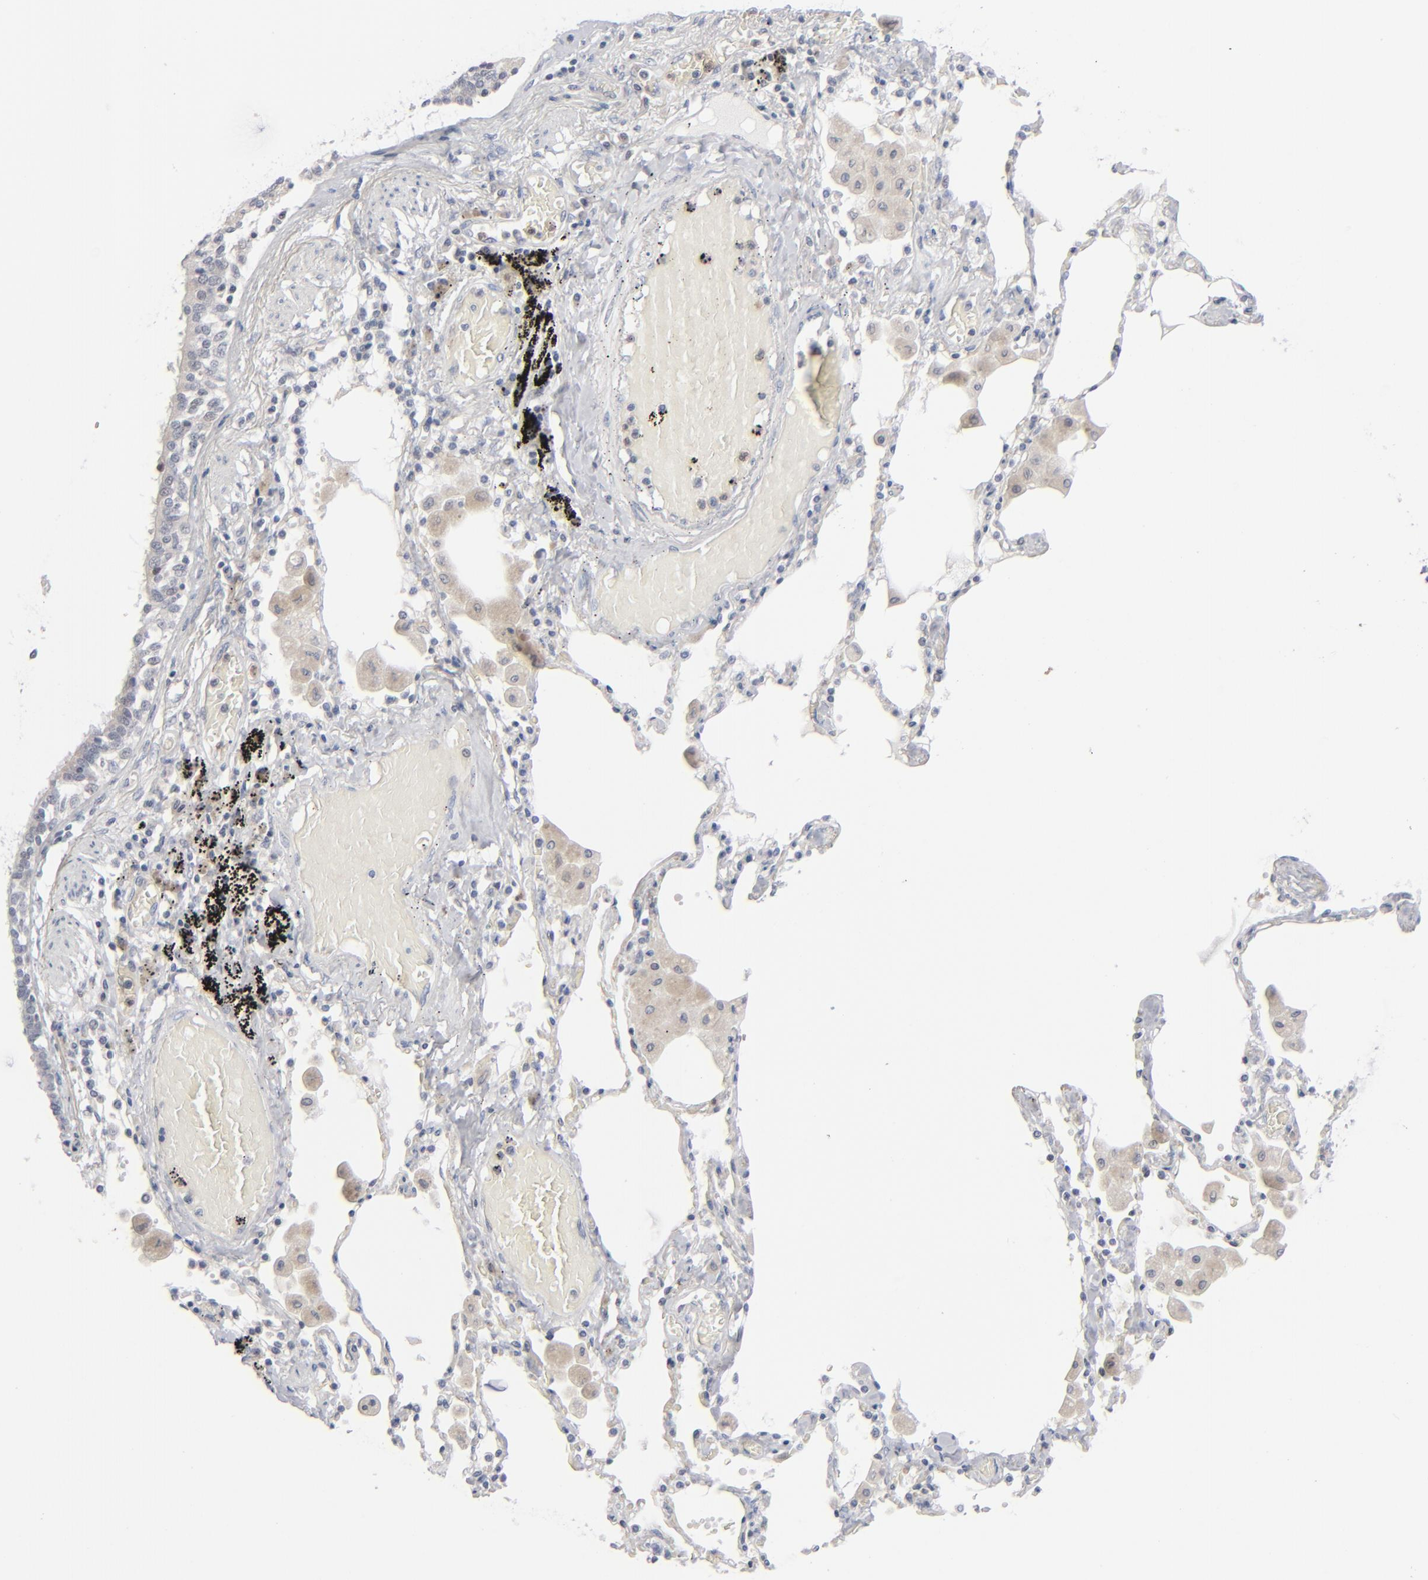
{"staining": {"intensity": "weak", "quantity": ">75%", "location": "cytoplasmic/membranous"}, "tissue": "bronchus", "cell_type": "Respiratory epithelial cells", "image_type": "normal", "snomed": [{"axis": "morphology", "description": "Normal tissue, NOS"}, {"axis": "morphology", "description": "Squamous cell carcinoma, NOS"}, {"axis": "topography", "description": "Bronchus"}, {"axis": "topography", "description": "Lung"}], "caption": "Protein positivity by immunohistochemistry (IHC) exhibits weak cytoplasmic/membranous positivity in about >75% of respiratory epithelial cells in normal bronchus.", "gene": "POF1B", "patient": {"sex": "female", "age": 47}}